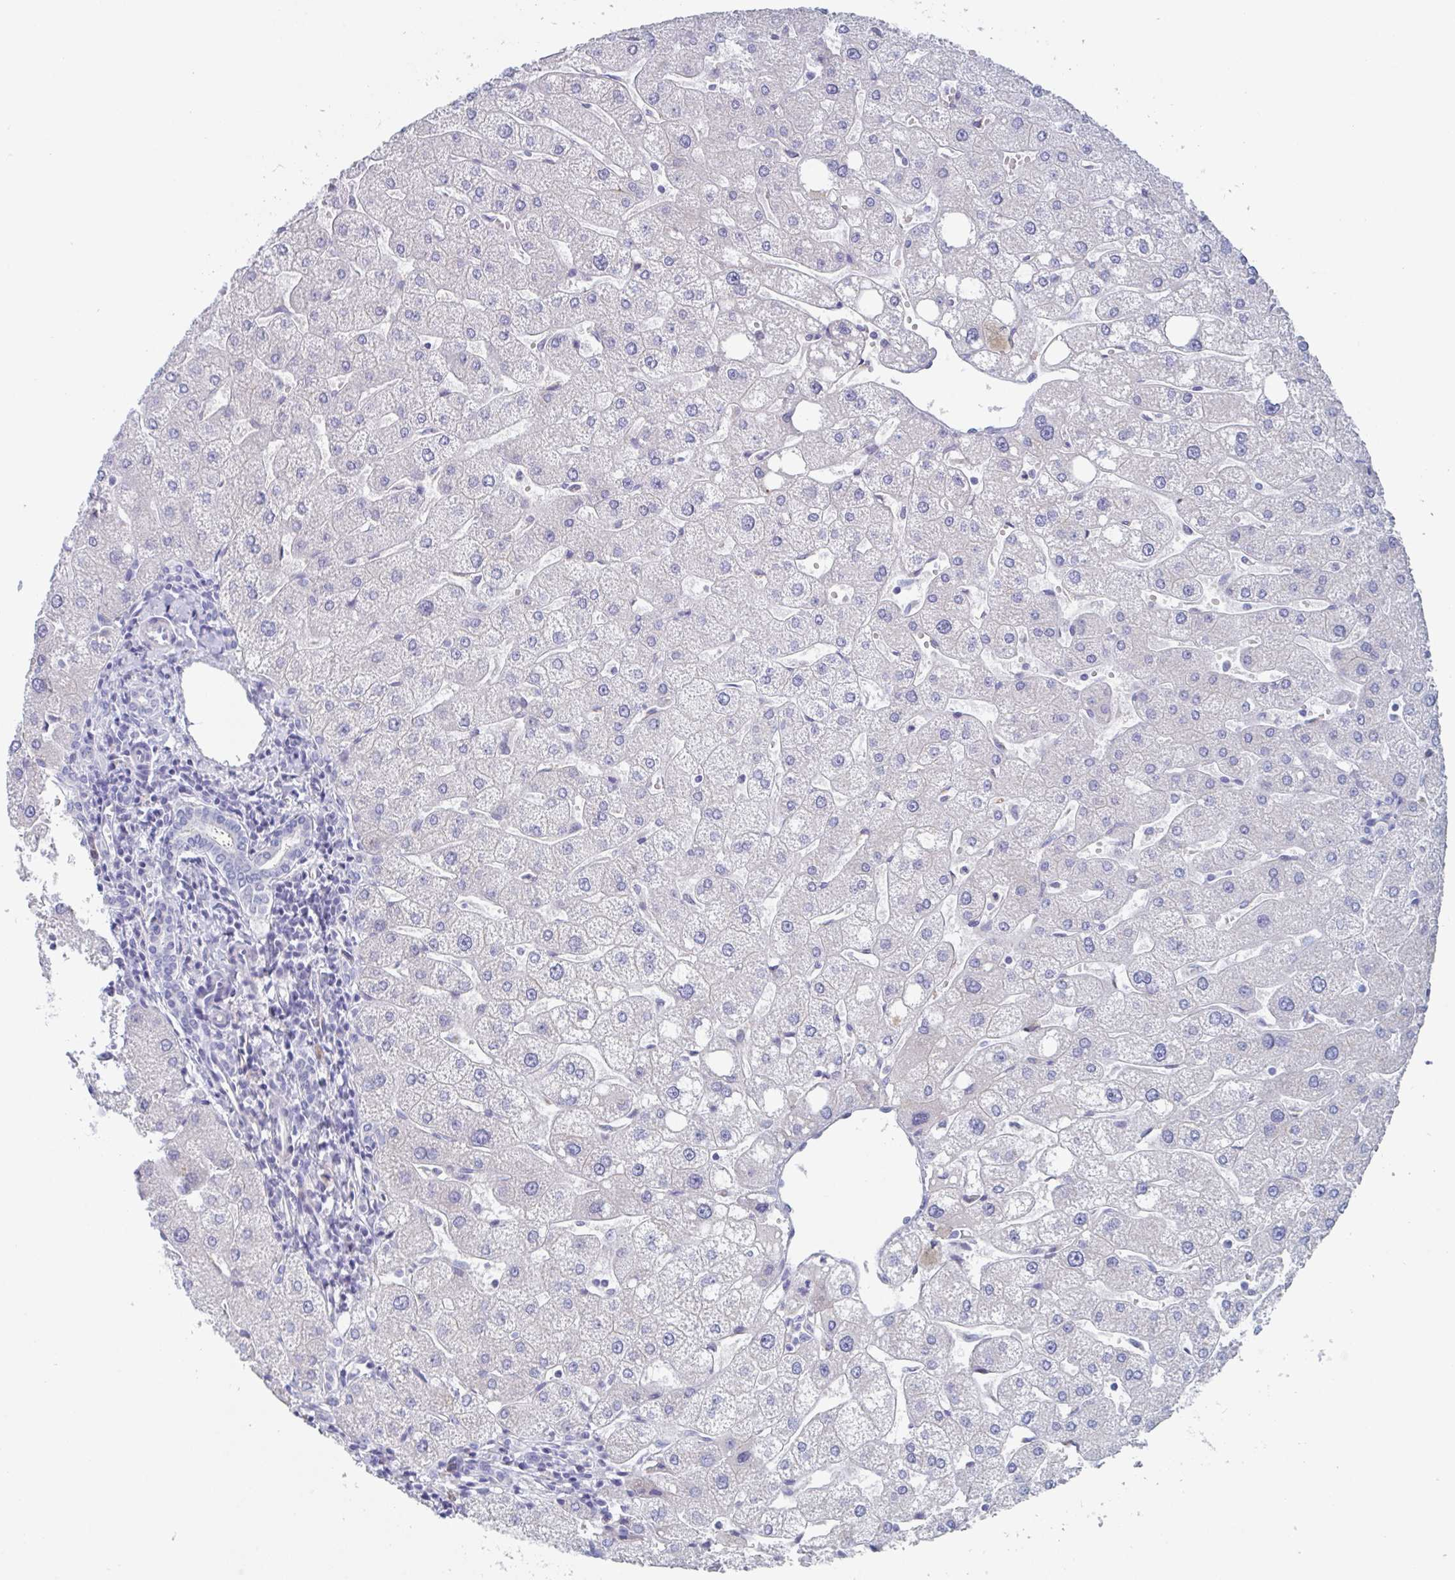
{"staining": {"intensity": "negative", "quantity": "none", "location": "none"}, "tissue": "liver", "cell_type": "Cholangiocytes", "image_type": "normal", "snomed": [{"axis": "morphology", "description": "Normal tissue, NOS"}, {"axis": "topography", "description": "Liver"}], "caption": "Unremarkable liver was stained to show a protein in brown. There is no significant expression in cholangiocytes. The staining was performed using DAB to visualize the protein expression in brown, while the nuclei were stained in blue with hematoxylin (Magnification: 20x).", "gene": "NT5C3B", "patient": {"sex": "male", "age": 67}}